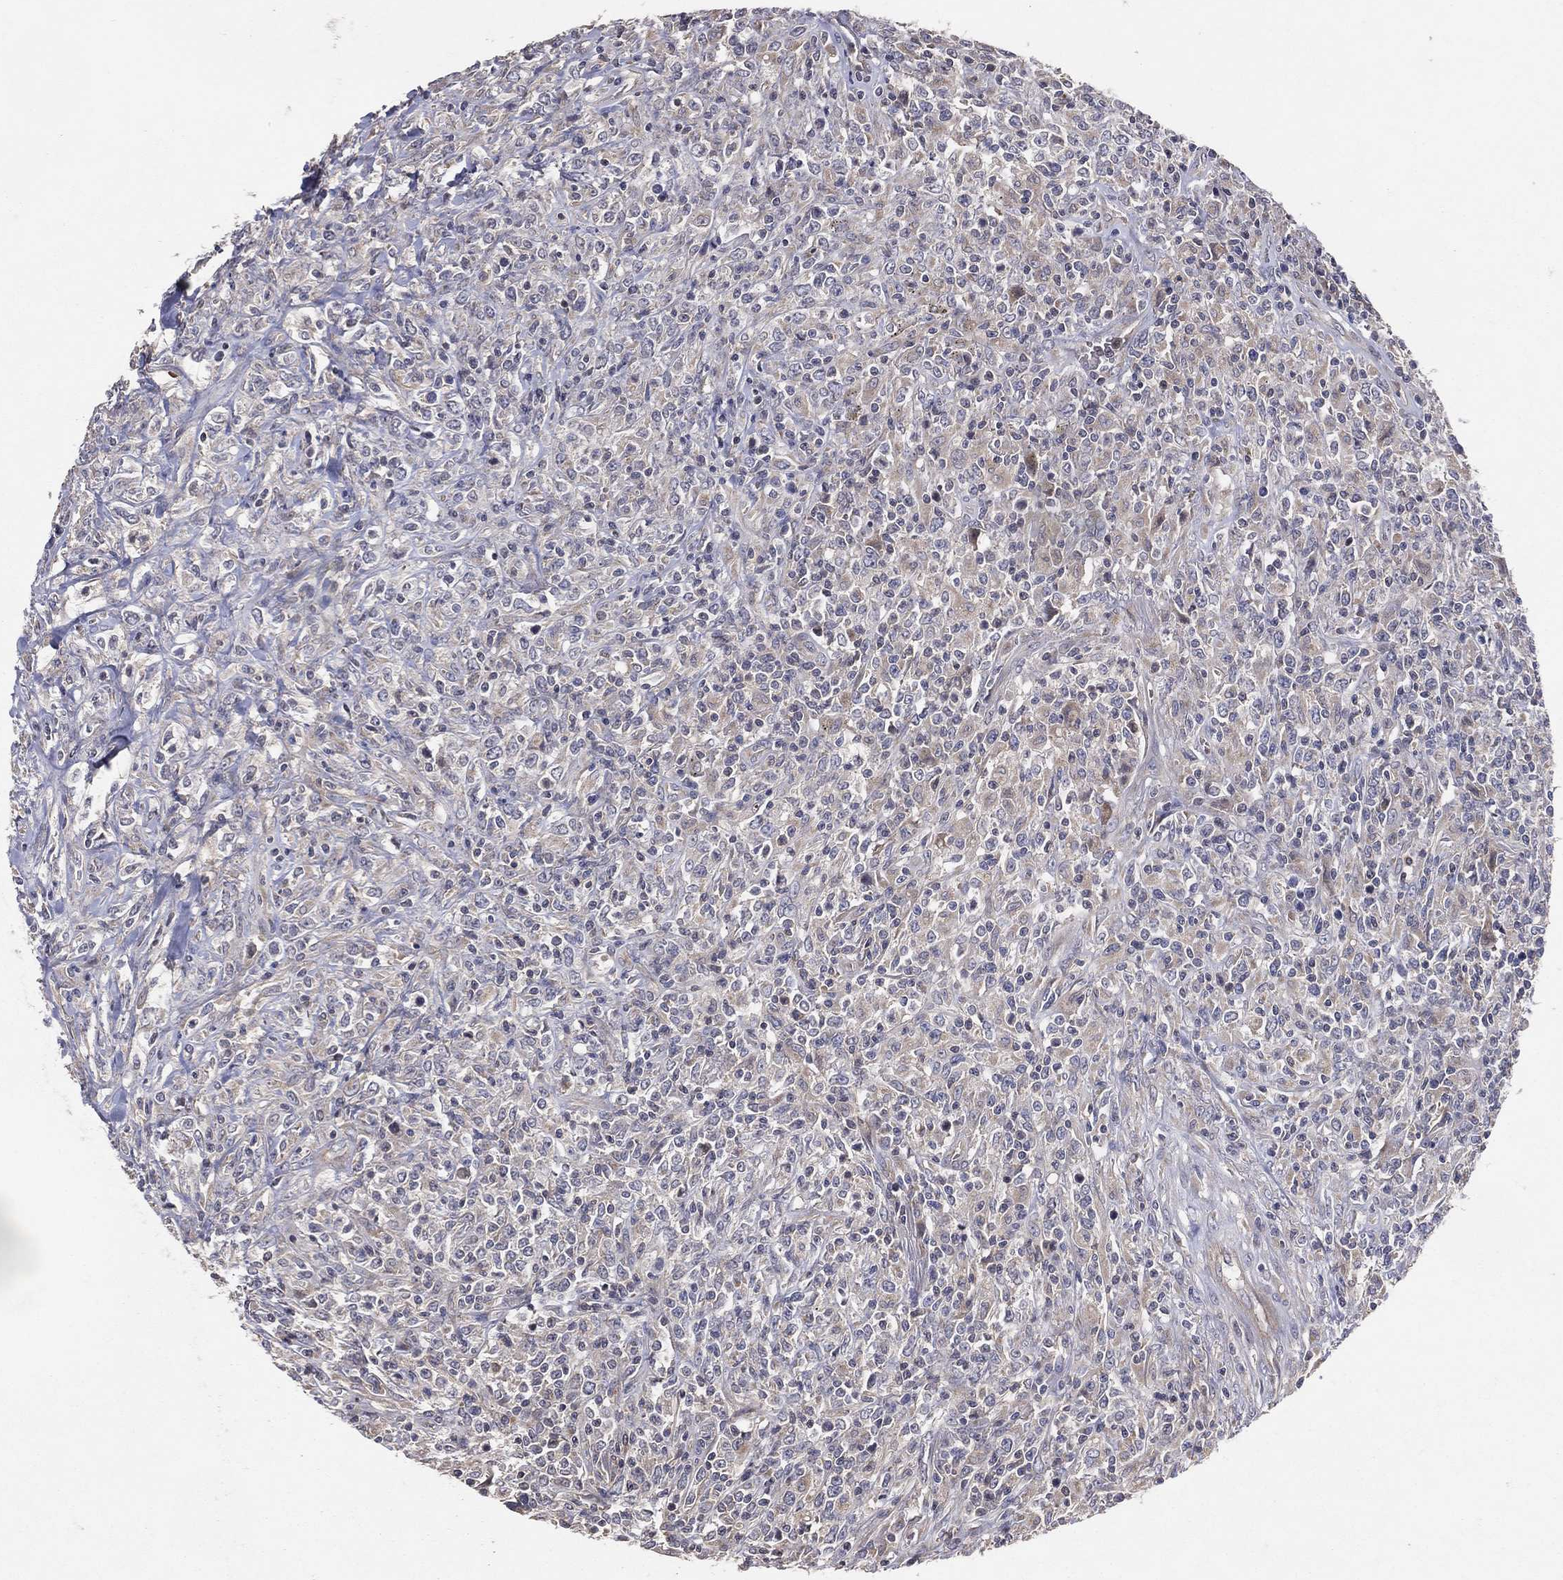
{"staining": {"intensity": "negative", "quantity": "none", "location": "none"}, "tissue": "lymphoma", "cell_type": "Tumor cells", "image_type": "cancer", "snomed": [{"axis": "morphology", "description": "Malignant lymphoma, non-Hodgkin's type, High grade"}, {"axis": "topography", "description": "Lung"}], "caption": "There is no significant positivity in tumor cells of lymphoma. The staining was performed using DAB (3,3'-diaminobenzidine) to visualize the protein expression in brown, while the nuclei were stained in blue with hematoxylin (Magnification: 20x).", "gene": "DNAH7", "patient": {"sex": "male", "age": 79}}